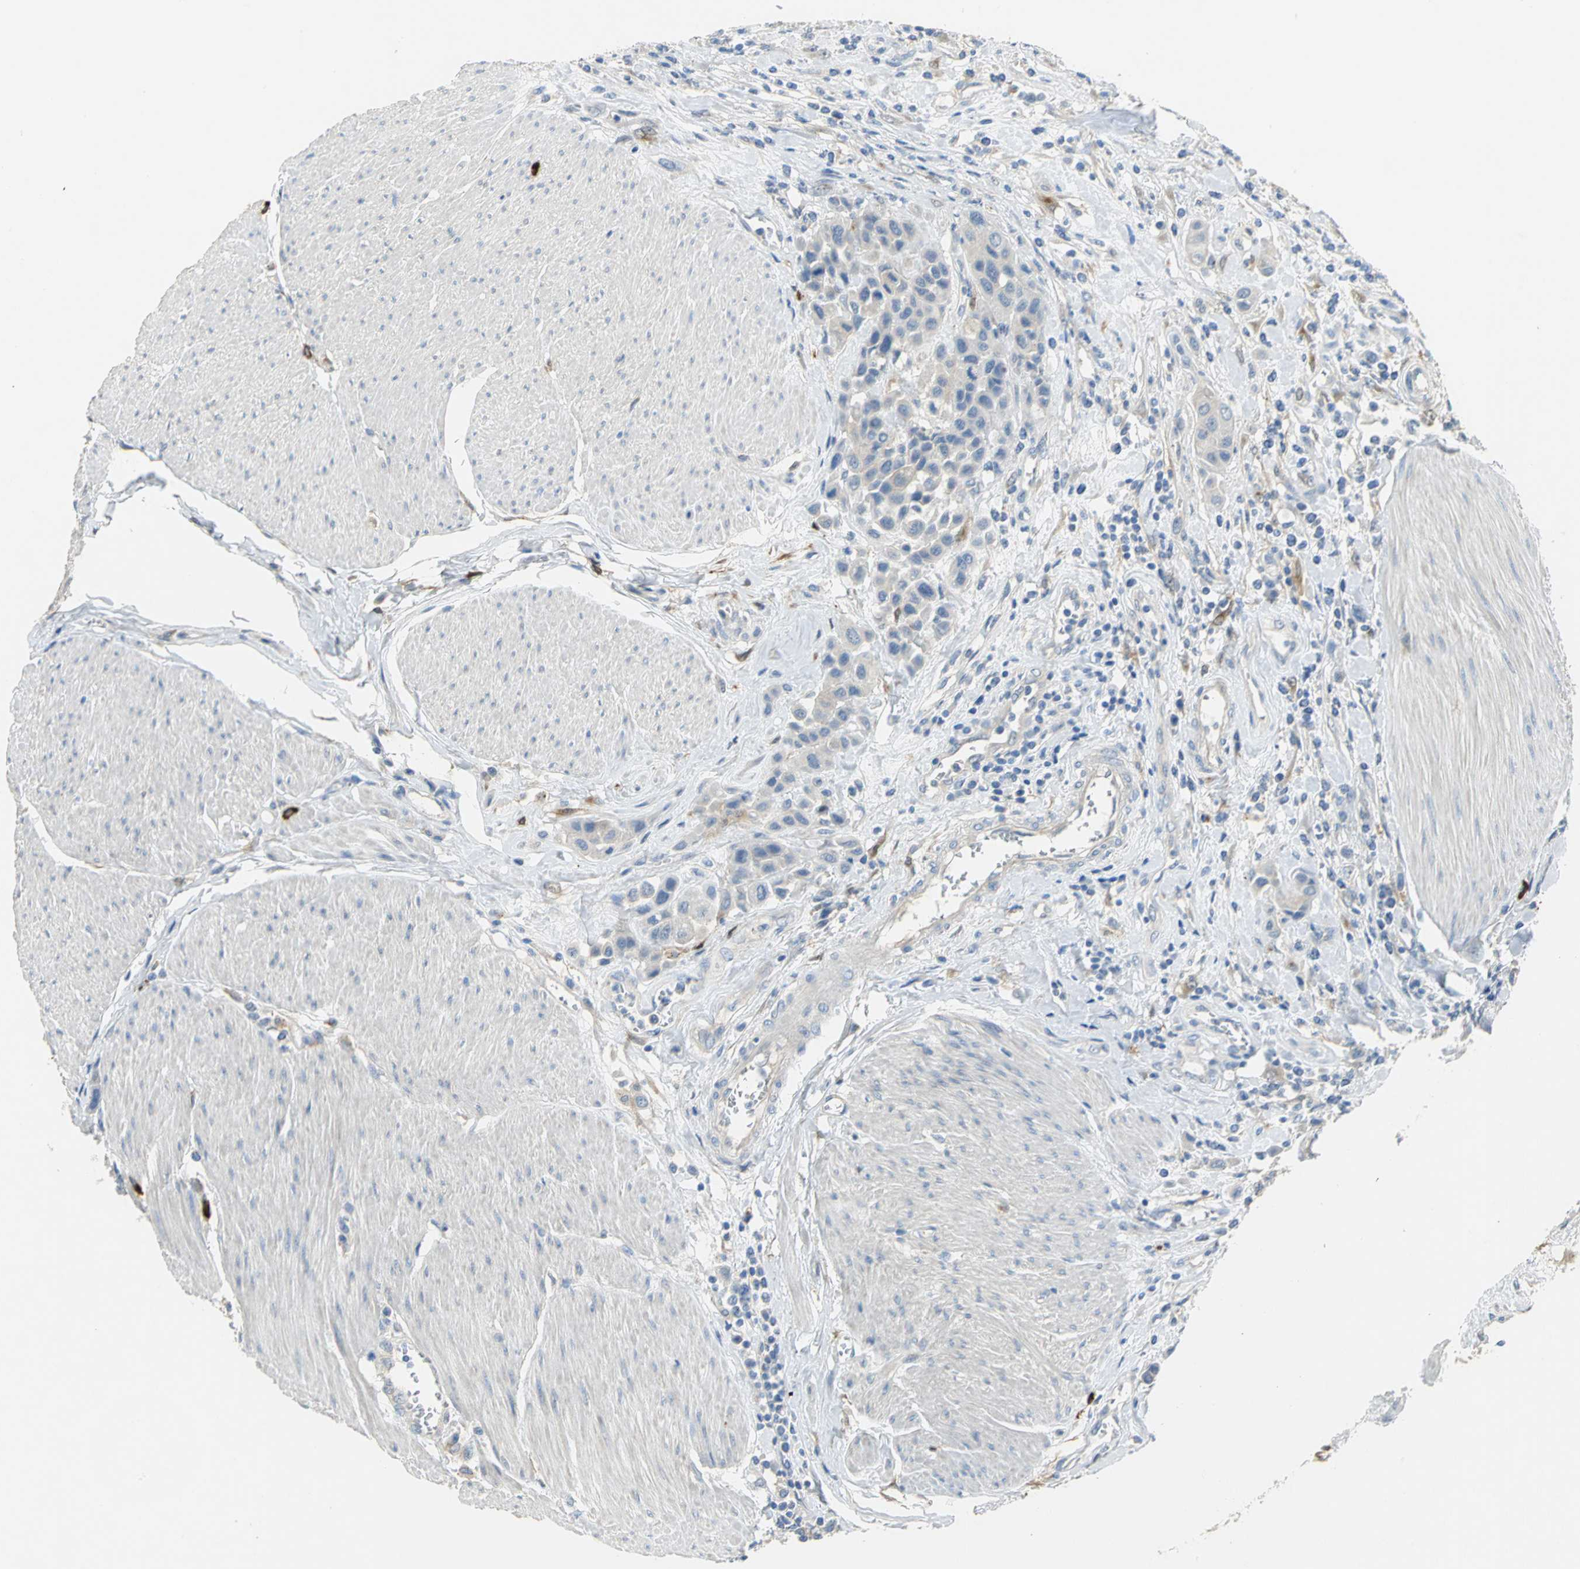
{"staining": {"intensity": "weak", "quantity": "<25%", "location": "cytoplasmic/membranous"}, "tissue": "urothelial cancer", "cell_type": "Tumor cells", "image_type": "cancer", "snomed": [{"axis": "morphology", "description": "Urothelial carcinoma, High grade"}, {"axis": "topography", "description": "Urinary bladder"}], "caption": "High-grade urothelial carcinoma was stained to show a protein in brown. There is no significant expression in tumor cells. (DAB IHC, high magnification).", "gene": "IL17RB", "patient": {"sex": "male", "age": 50}}